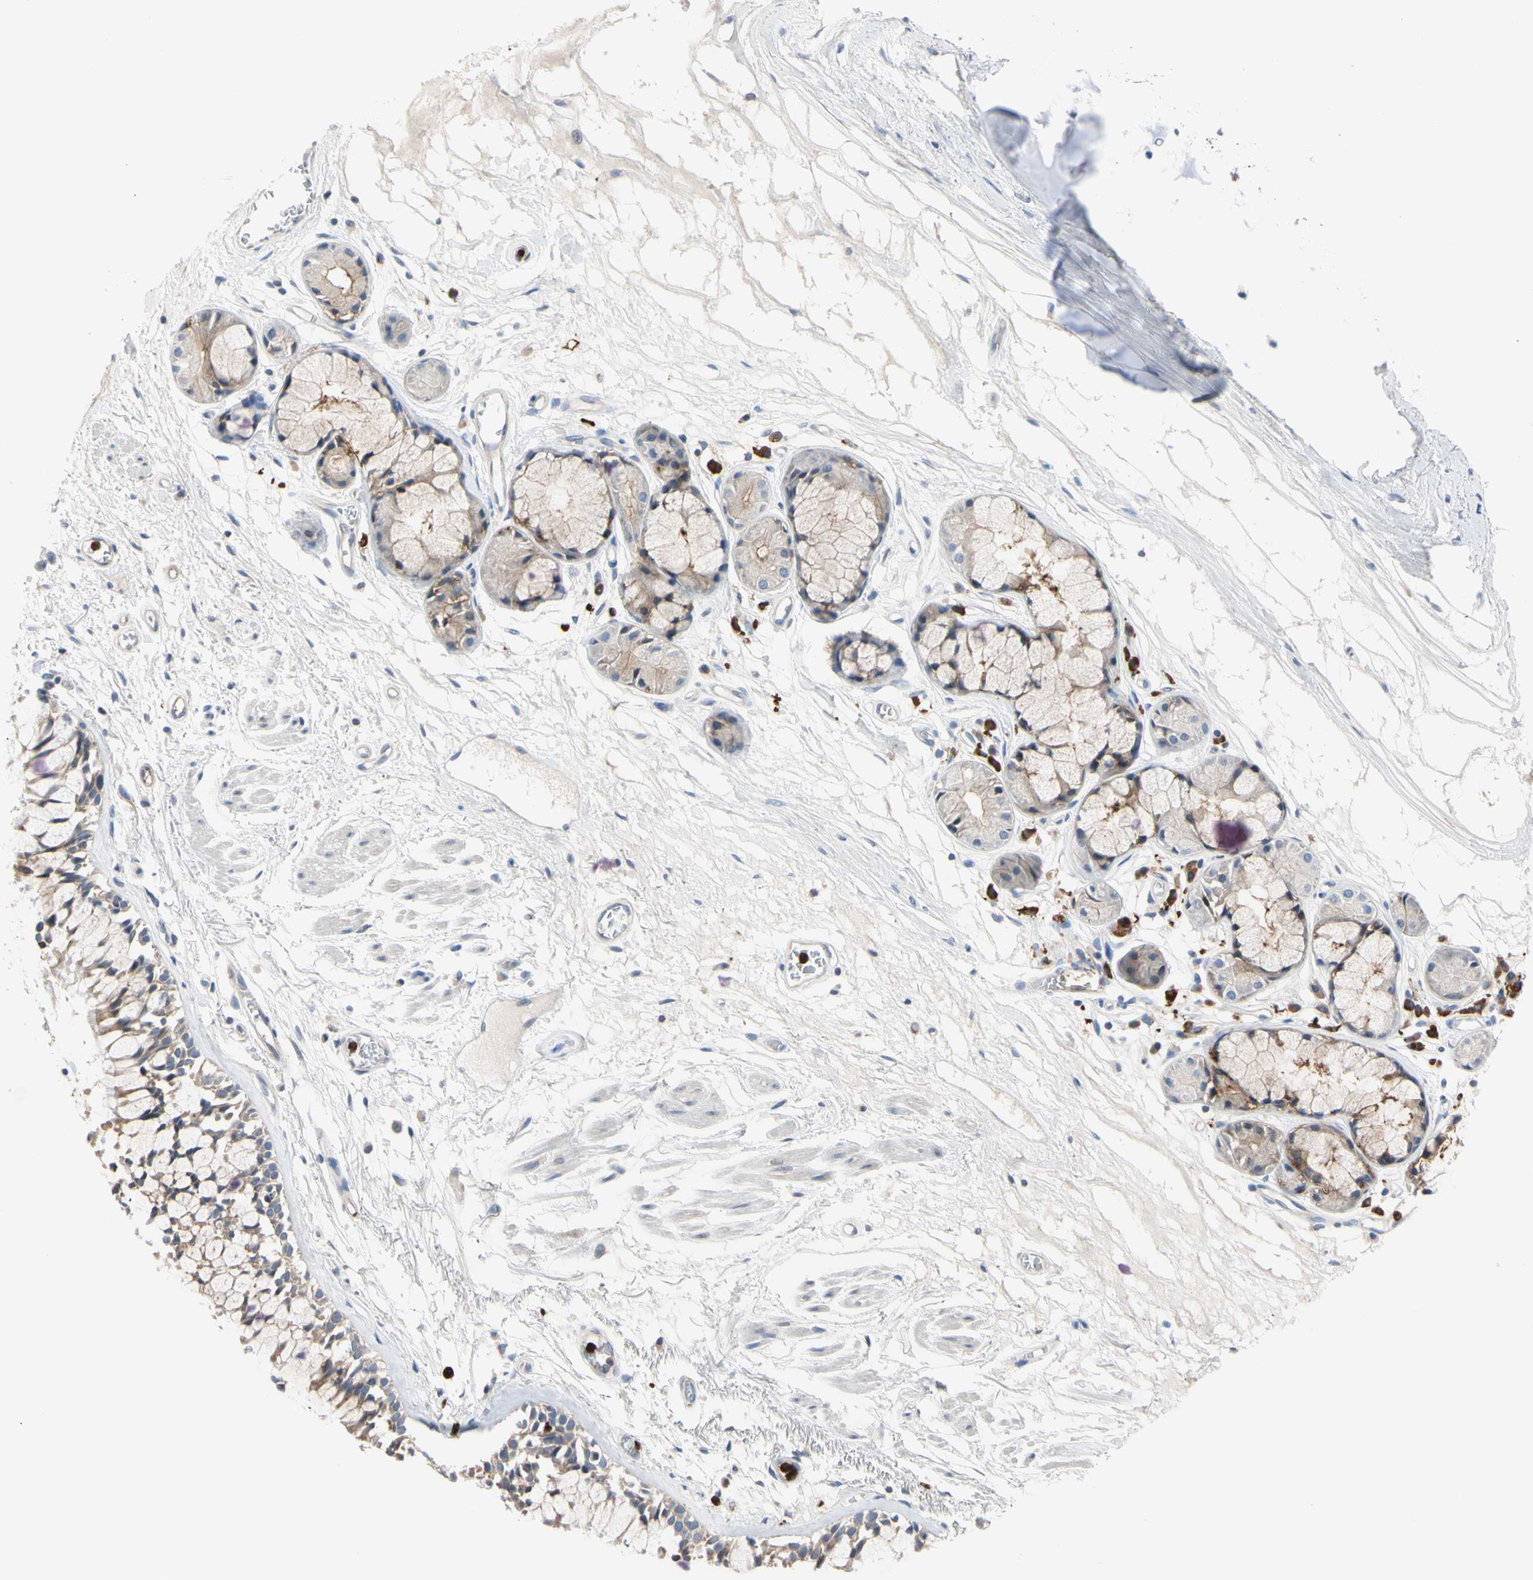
{"staining": {"intensity": "weak", "quantity": ">75%", "location": "cytoplasmic/membranous"}, "tissue": "bronchus", "cell_type": "Respiratory epithelial cells", "image_type": "normal", "snomed": [{"axis": "morphology", "description": "Normal tissue, NOS"}, {"axis": "topography", "description": "Bronchus"}], "caption": "Immunohistochemical staining of unremarkable bronchus demonstrates >75% levels of weak cytoplasmic/membranous protein staining in about >75% of respiratory epithelial cells. Nuclei are stained in blue.", "gene": "MCL1", "patient": {"sex": "male", "age": 66}}